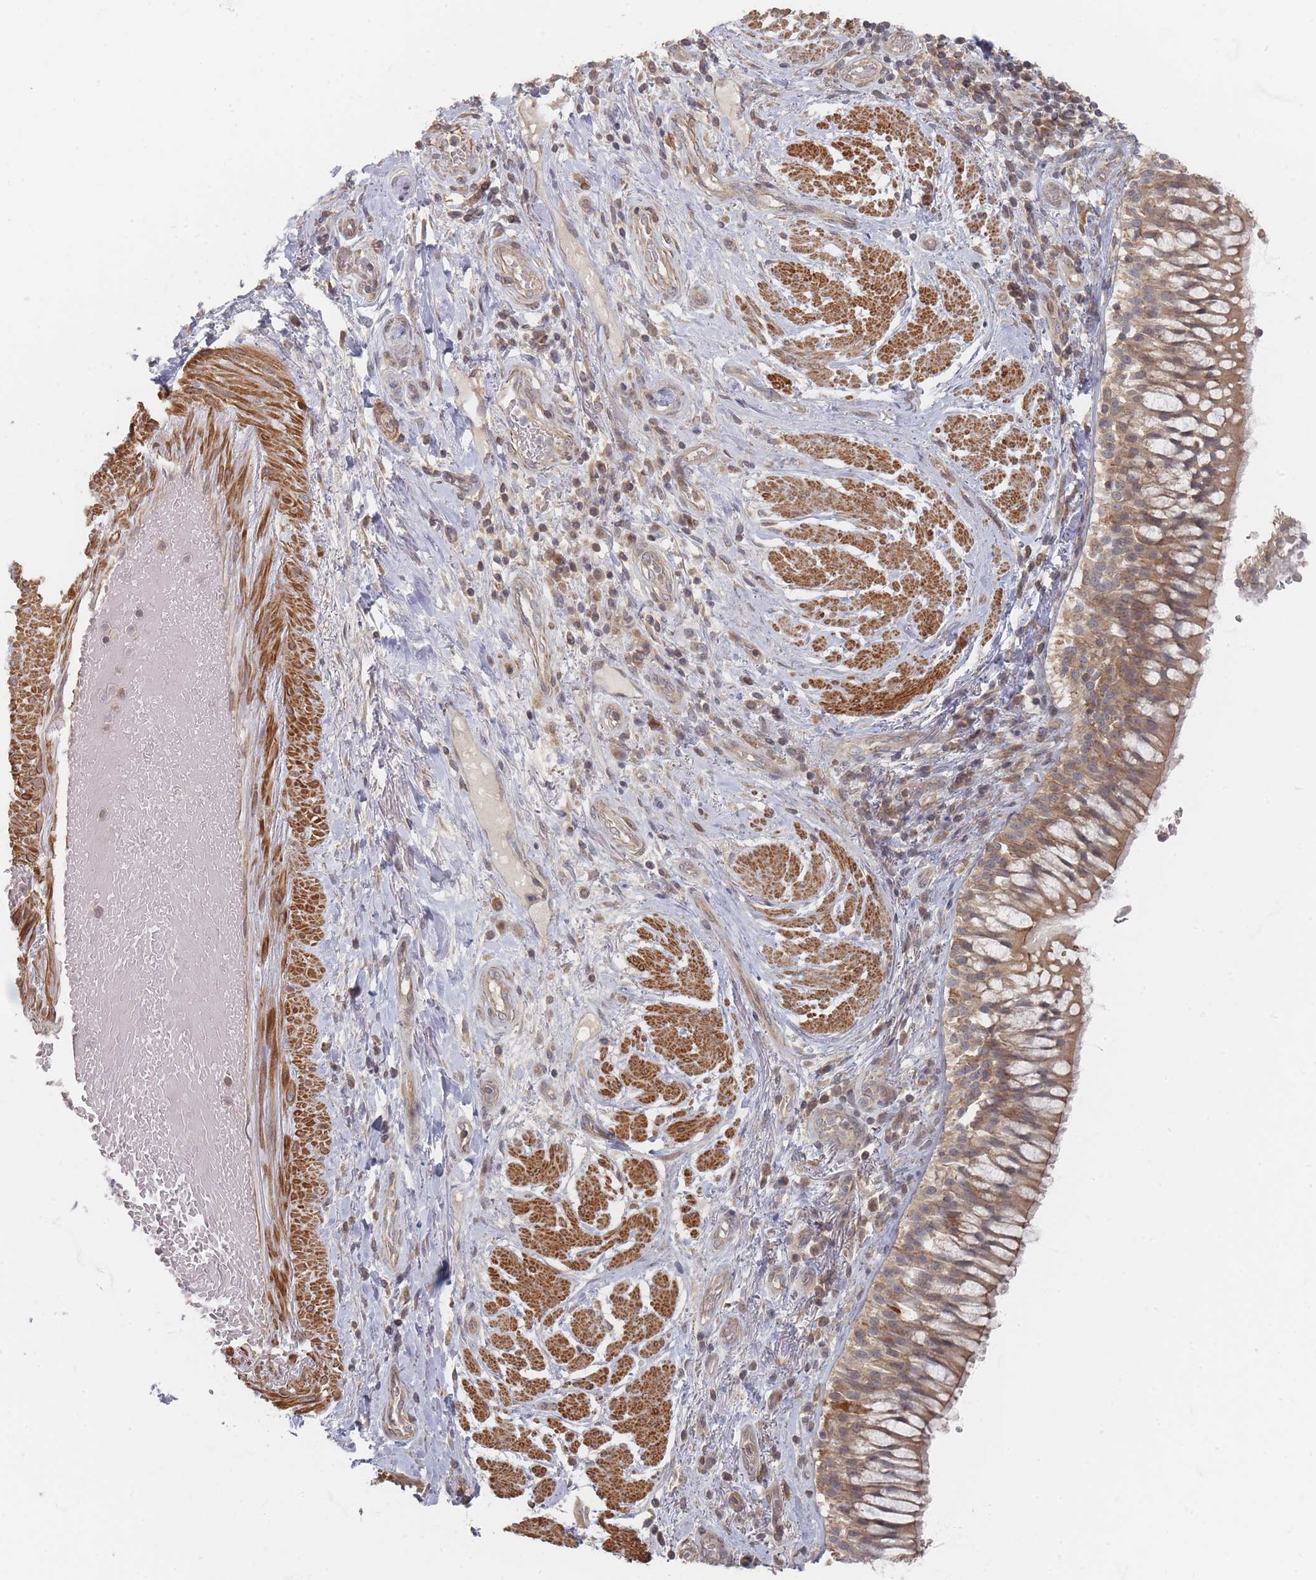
{"staining": {"intensity": "negative", "quantity": "none", "location": "none"}, "tissue": "adipose tissue", "cell_type": "Adipocytes", "image_type": "normal", "snomed": [{"axis": "morphology", "description": "Normal tissue, NOS"}, {"axis": "morphology", "description": "Squamous cell carcinoma, NOS"}, {"axis": "topography", "description": "Bronchus"}, {"axis": "topography", "description": "Lung"}], "caption": "Immunohistochemistry histopathology image of benign adipose tissue: human adipose tissue stained with DAB (3,3'-diaminobenzidine) demonstrates no significant protein positivity in adipocytes.", "gene": "GLE1", "patient": {"sex": "male", "age": 64}}